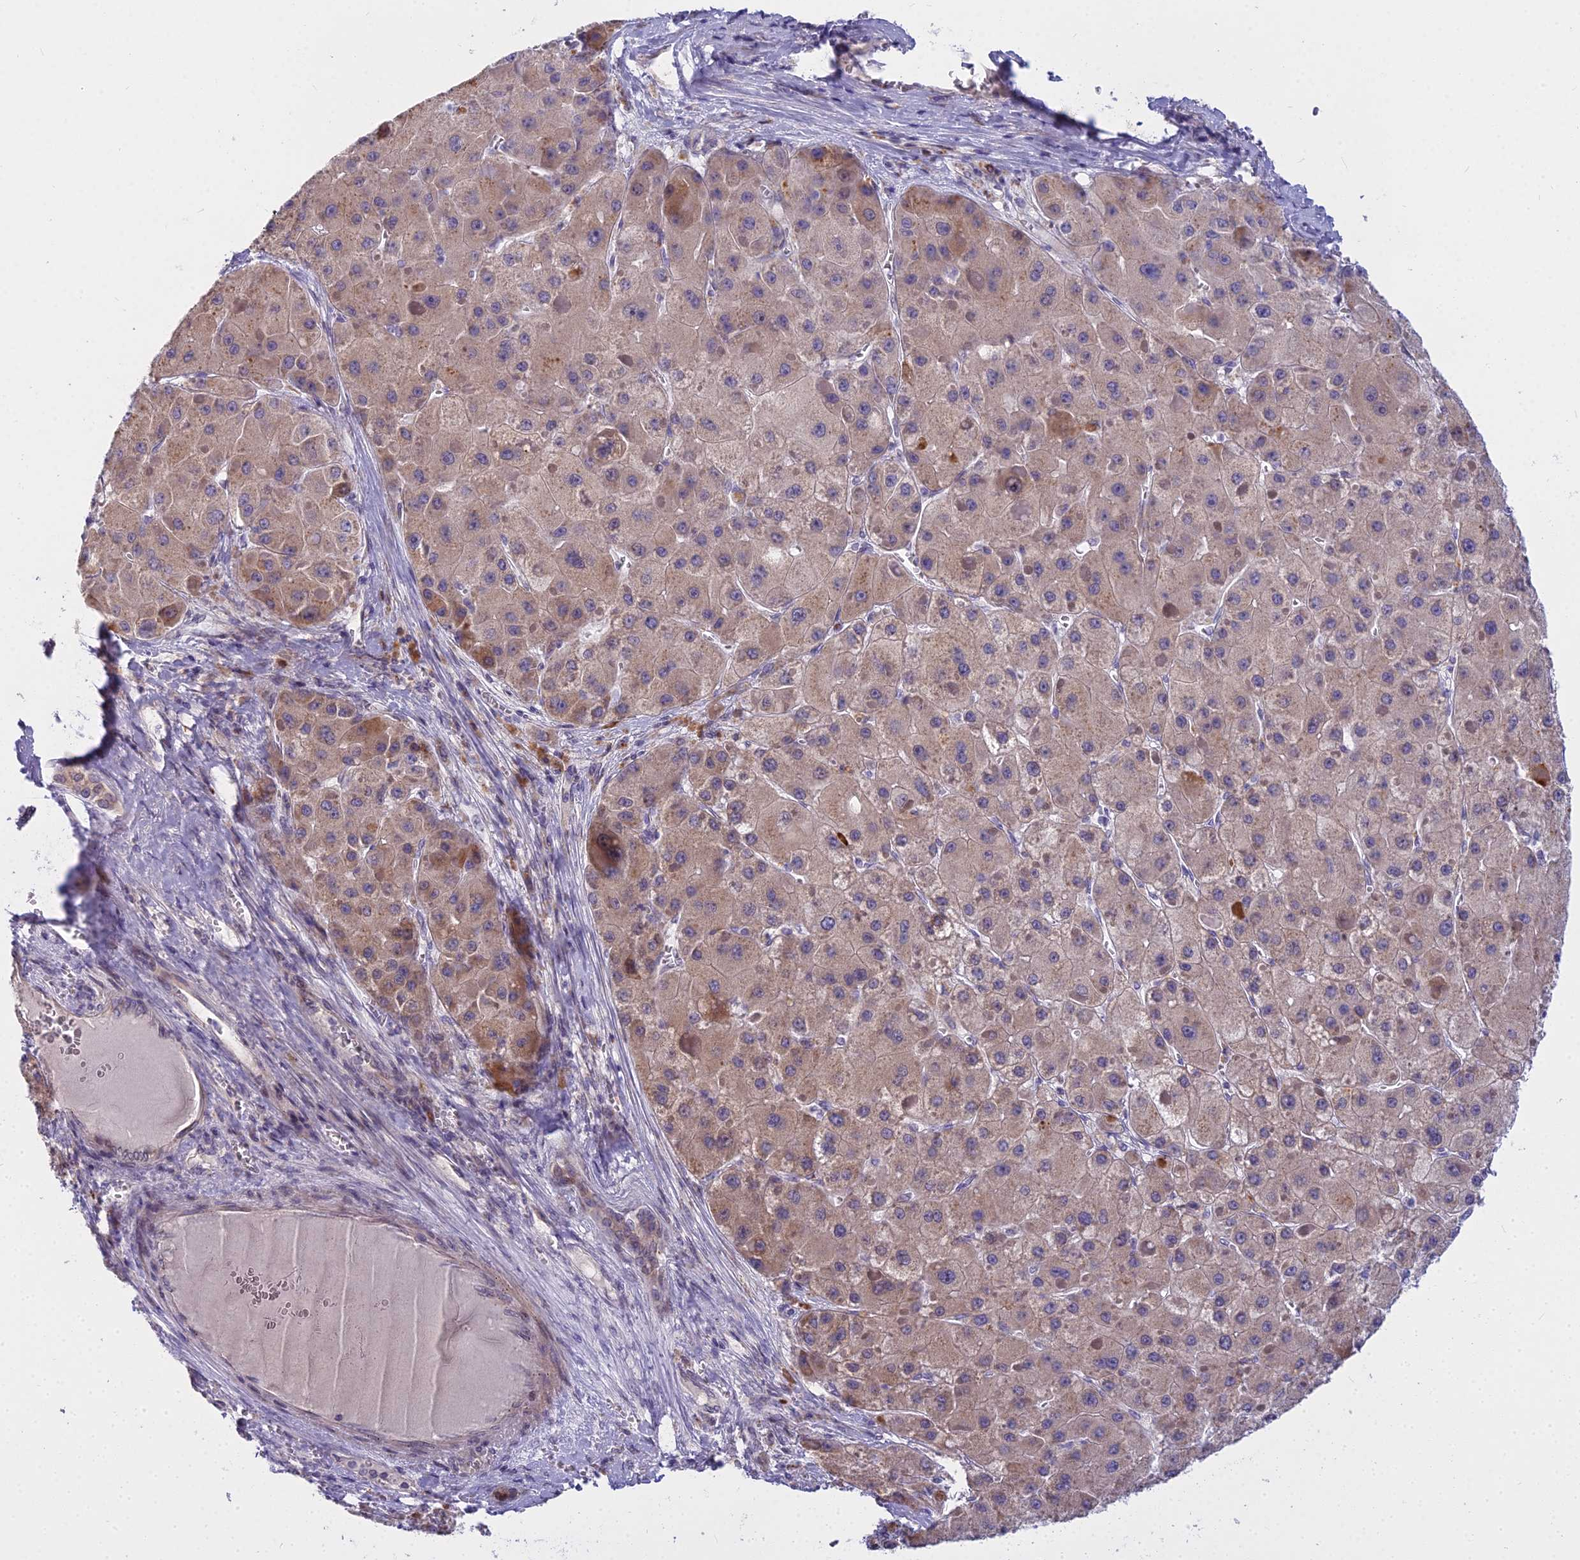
{"staining": {"intensity": "weak", "quantity": "25%-75%", "location": "cytoplasmic/membranous"}, "tissue": "liver cancer", "cell_type": "Tumor cells", "image_type": "cancer", "snomed": [{"axis": "morphology", "description": "Carcinoma, Hepatocellular, NOS"}, {"axis": "topography", "description": "Liver"}], "caption": "Approximately 25%-75% of tumor cells in human liver hepatocellular carcinoma demonstrate weak cytoplasmic/membranous protein staining as visualized by brown immunohistochemical staining.", "gene": "WDPCP", "patient": {"sex": "female", "age": 73}}